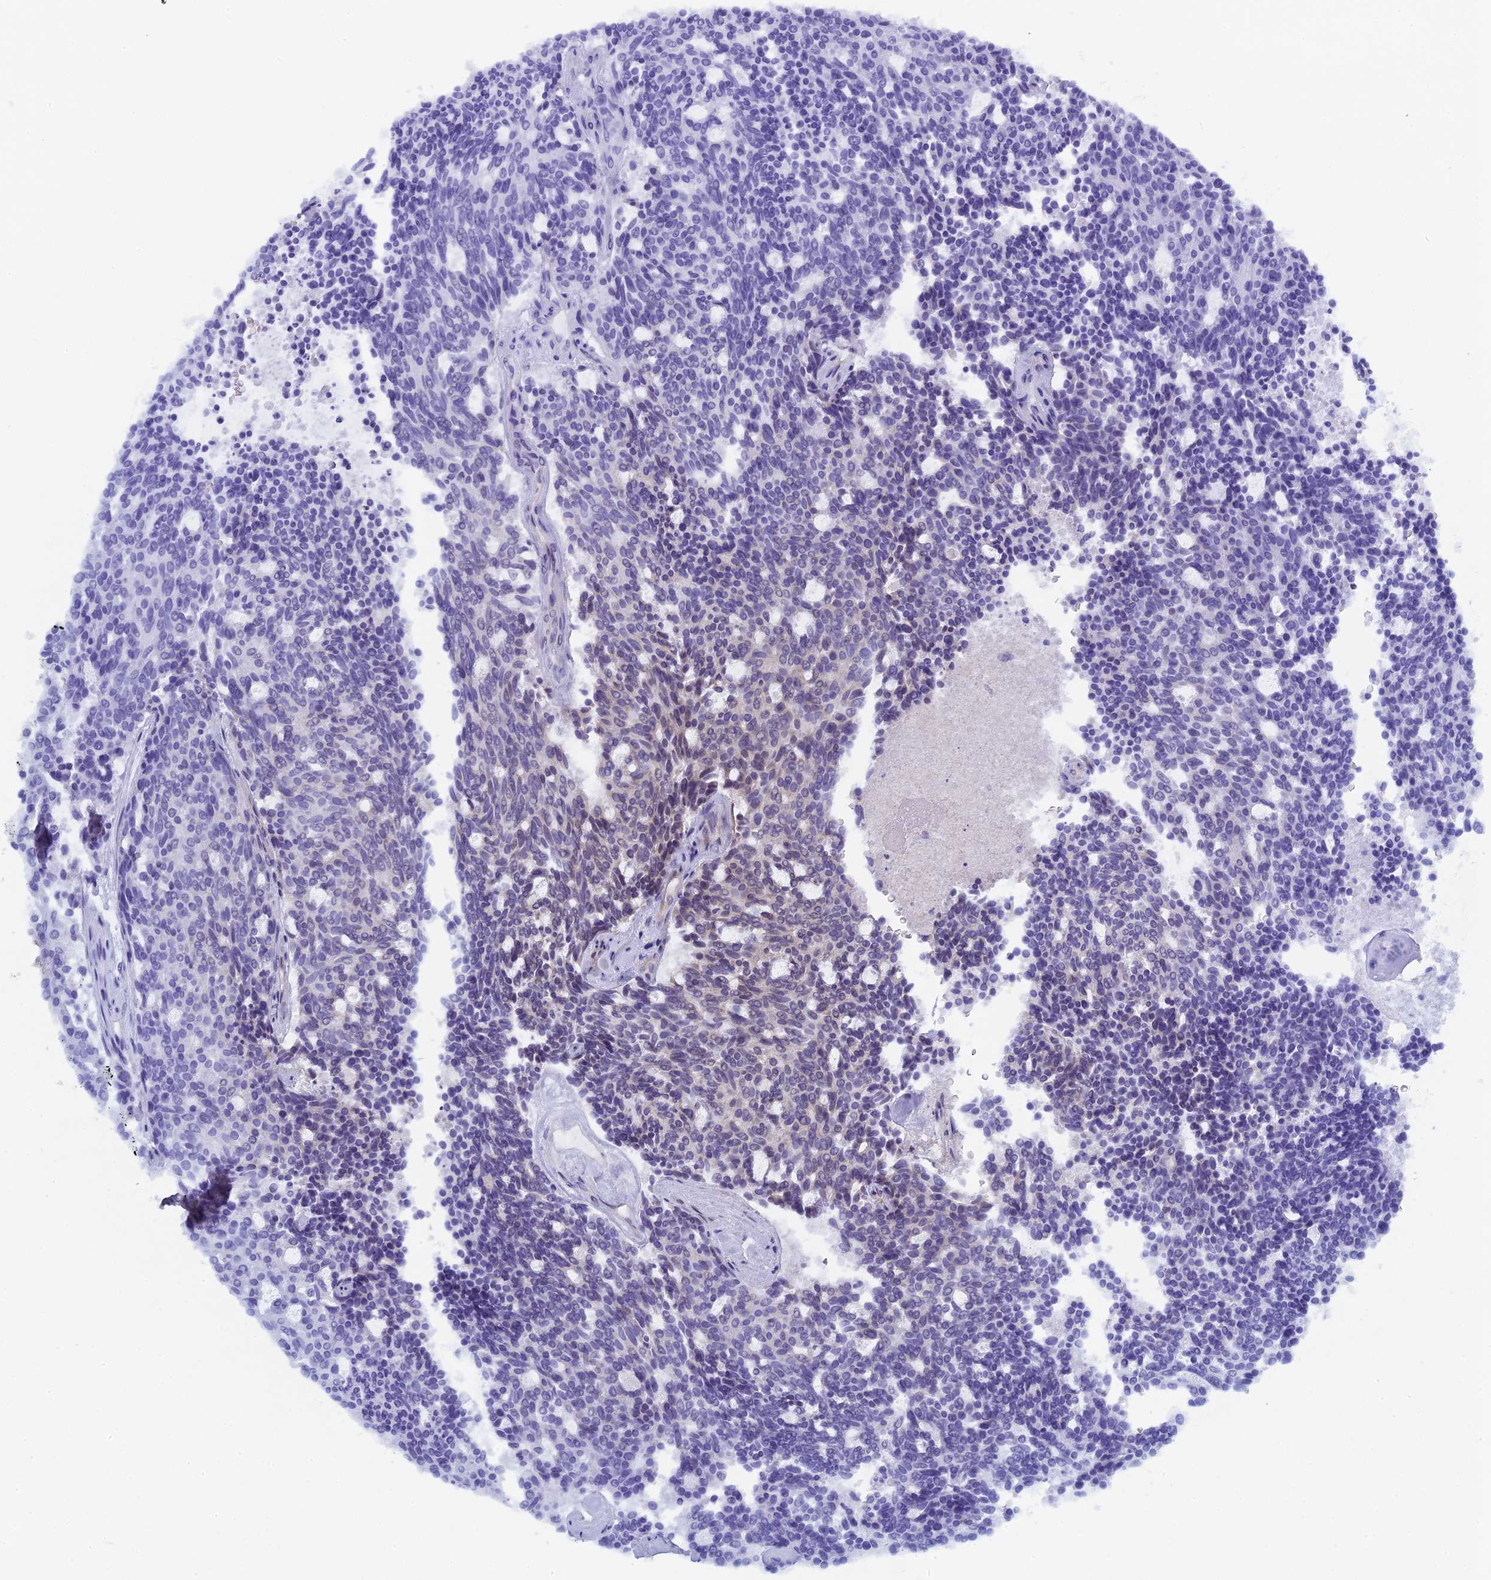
{"staining": {"intensity": "negative", "quantity": "none", "location": "none"}, "tissue": "carcinoid", "cell_type": "Tumor cells", "image_type": "cancer", "snomed": [{"axis": "morphology", "description": "Carcinoid, malignant, NOS"}, {"axis": "topography", "description": "Pancreas"}], "caption": "DAB immunohistochemical staining of carcinoid (malignant) reveals no significant positivity in tumor cells.", "gene": "DIXDC1", "patient": {"sex": "female", "age": 54}}